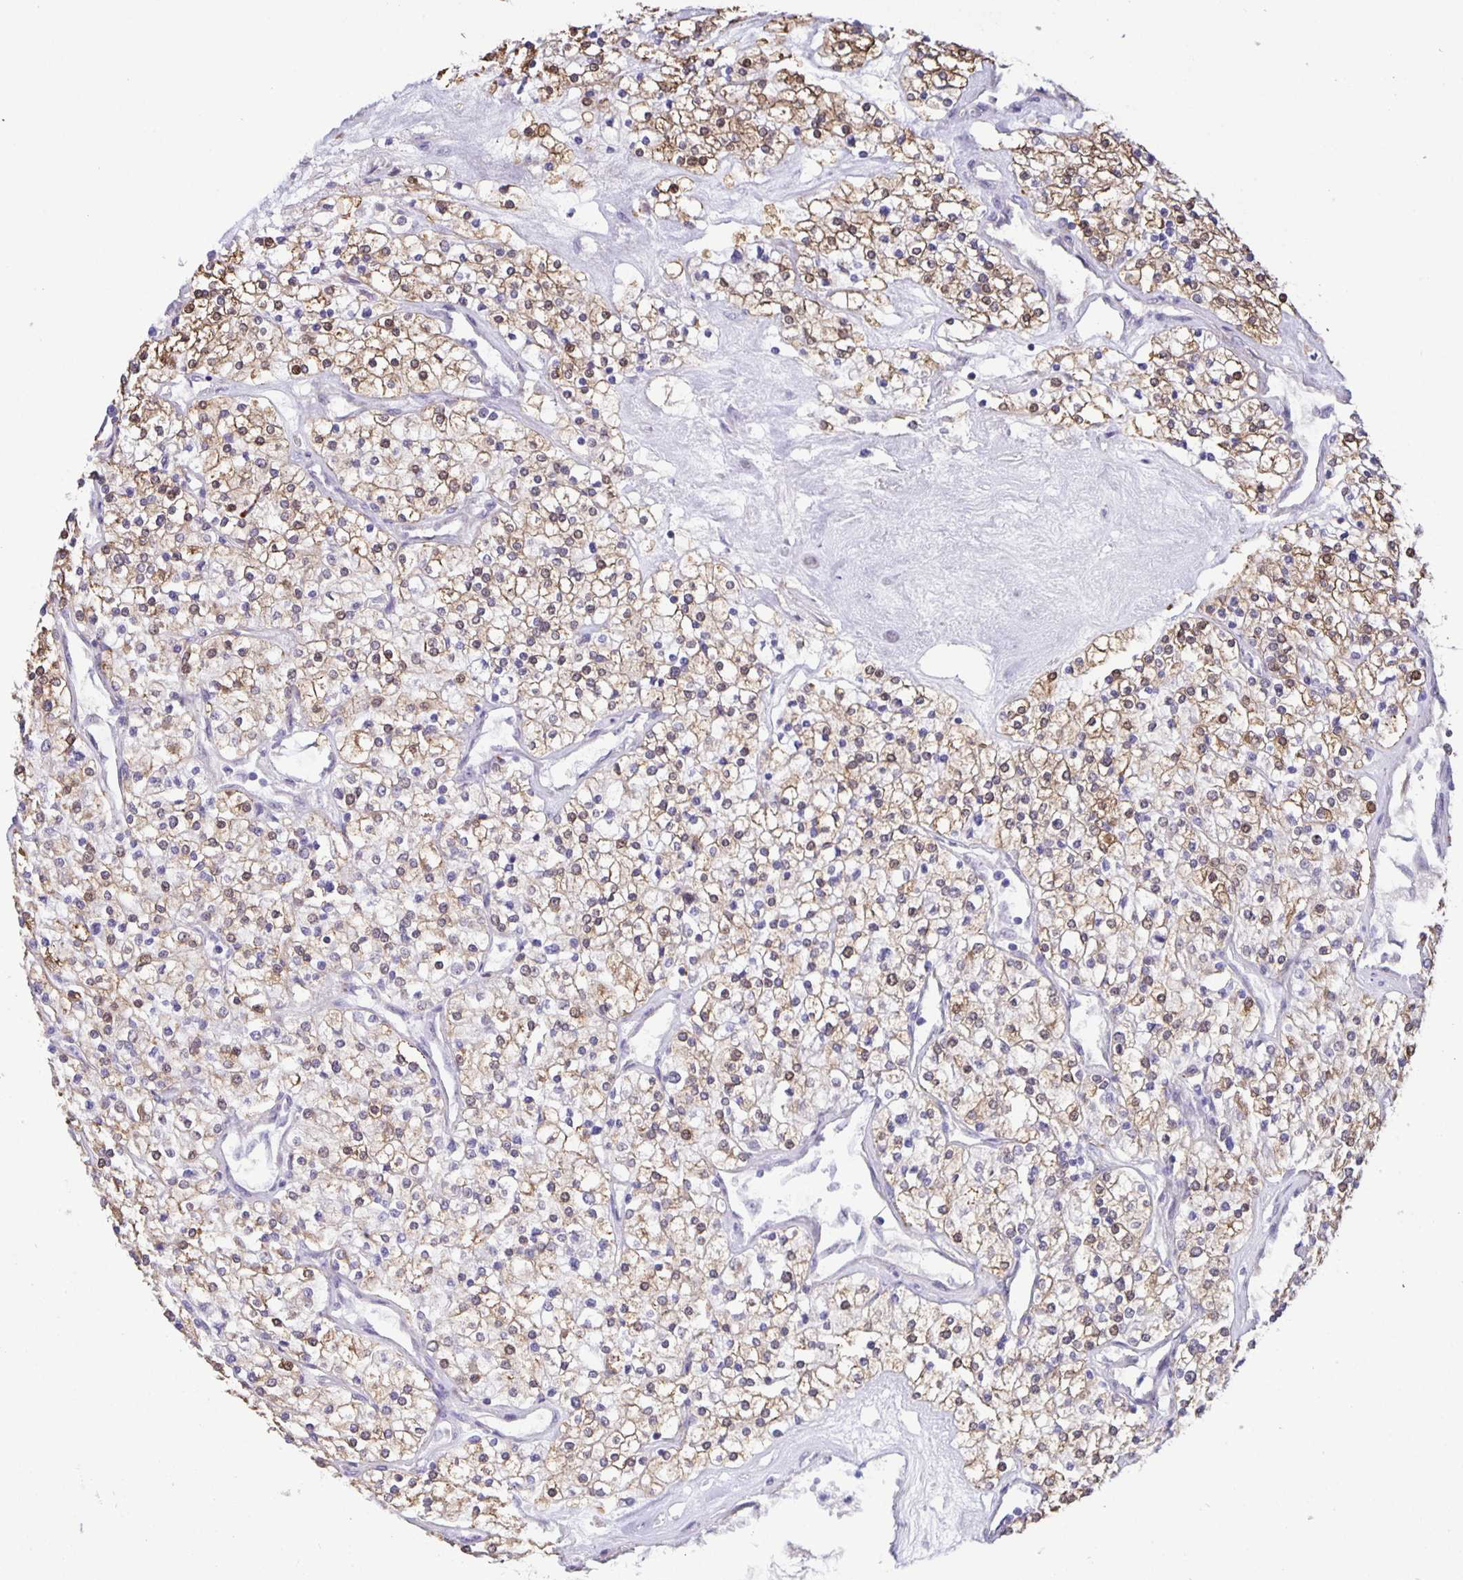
{"staining": {"intensity": "moderate", "quantity": "25%-75%", "location": "cytoplasmic/membranous,nuclear"}, "tissue": "renal cancer", "cell_type": "Tumor cells", "image_type": "cancer", "snomed": [{"axis": "morphology", "description": "Adenocarcinoma, NOS"}, {"axis": "topography", "description": "Kidney"}], "caption": "Immunohistochemistry micrograph of neoplastic tissue: human renal cancer stained using immunohistochemistry reveals medium levels of moderate protein expression localized specifically in the cytoplasmic/membranous and nuclear of tumor cells, appearing as a cytoplasmic/membranous and nuclear brown color.", "gene": "MAPK12", "patient": {"sex": "male", "age": 80}}